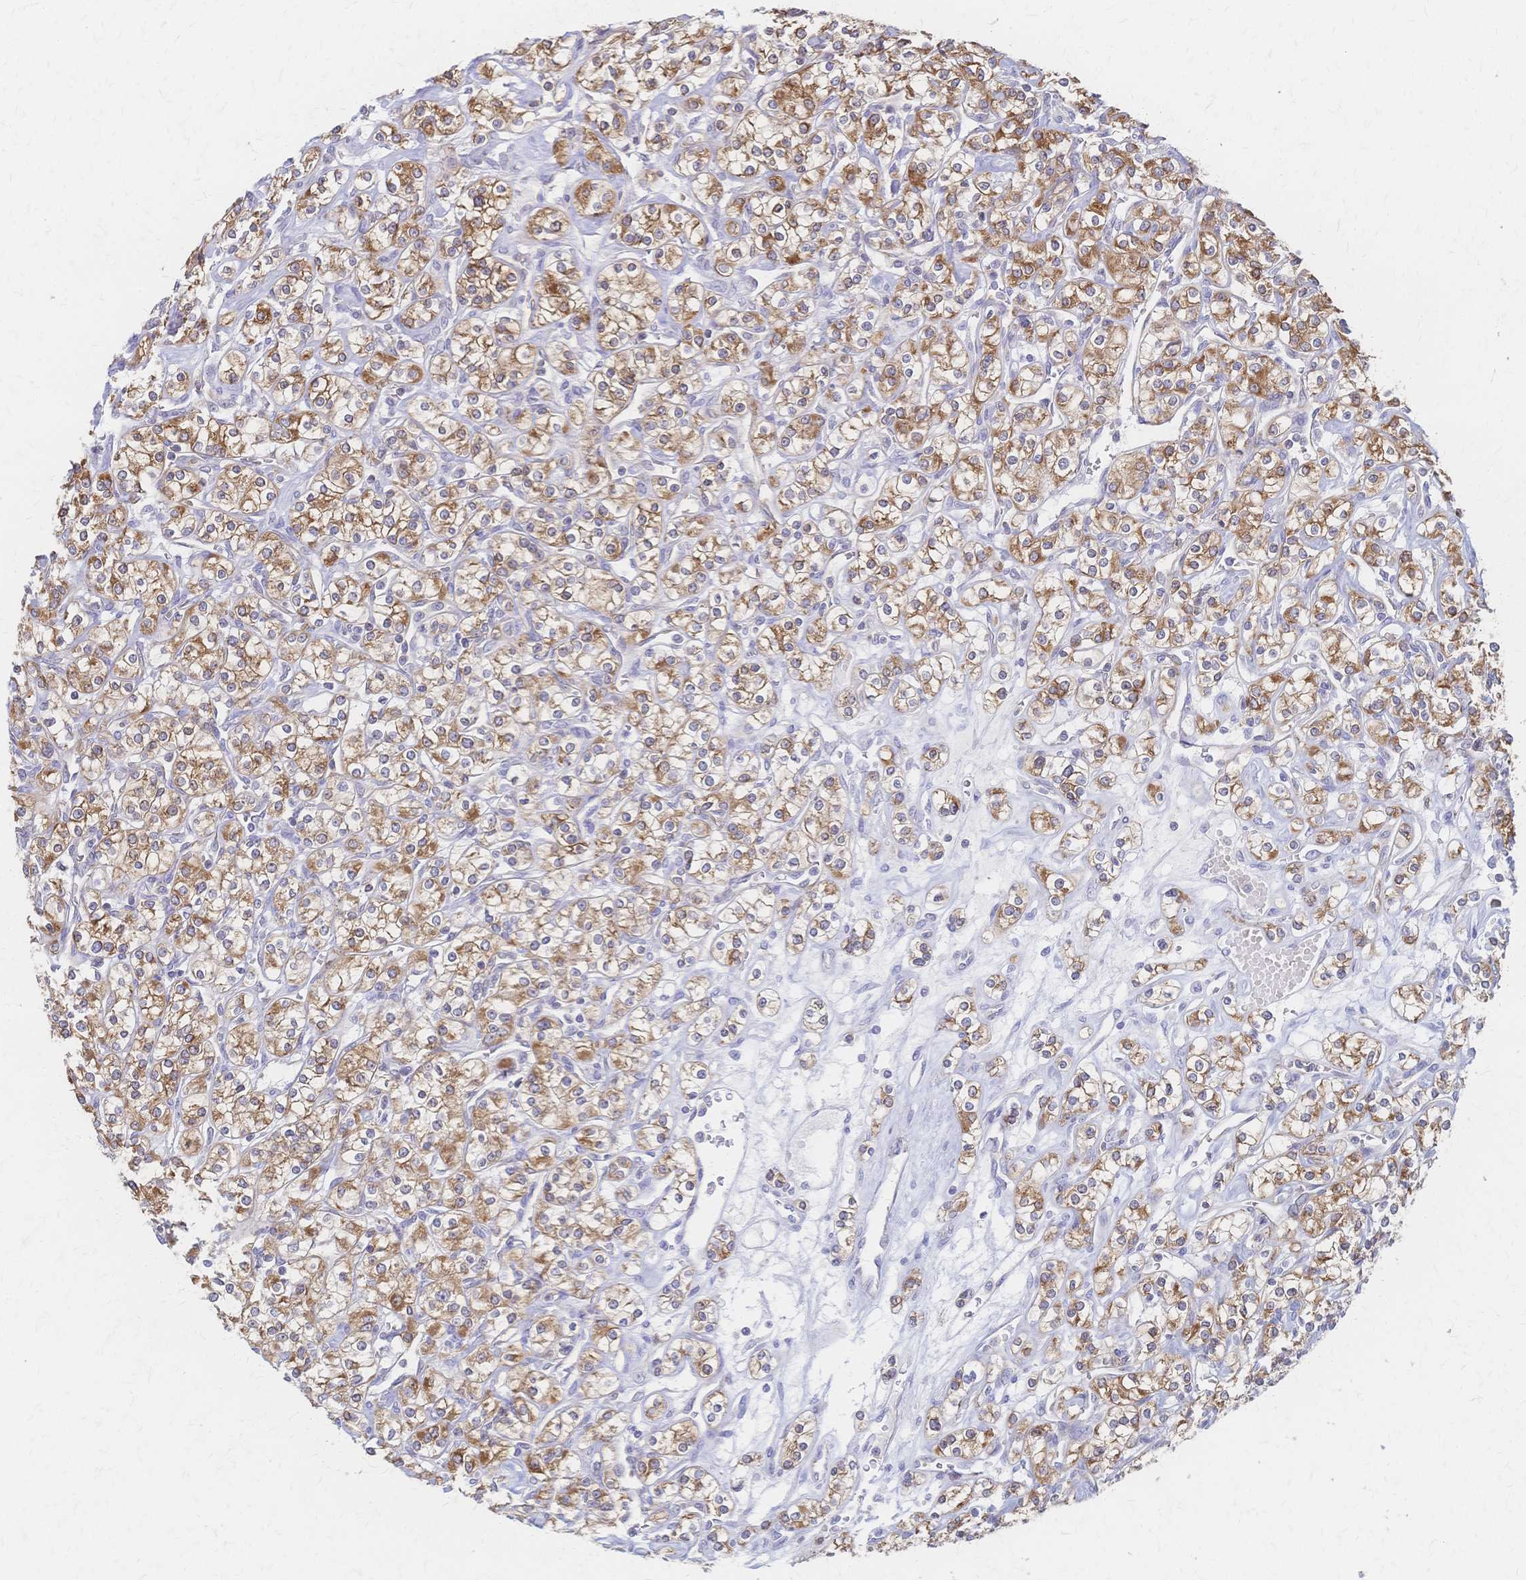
{"staining": {"intensity": "moderate", "quantity": ">75%", "location": "cytoplasmic/membranous"}, "tissue": "renal cancer", "cell_type": "Tumor cells", "image_type": "cancer", "snomed": [{"axis": "morphology", "description": "Adenocarcinoma, NOS"}, {"axis": "topography", "description": "Kidney"}], "caption": "Renal cancer (adenocarcinoma) stained for a protein (brown) exhibits moderate cytoplasmic/membranous positive expression in approximately >75% of tumor cells.", "gene": "CYB5A", "patient": {"sex": "male", "age": 77}}